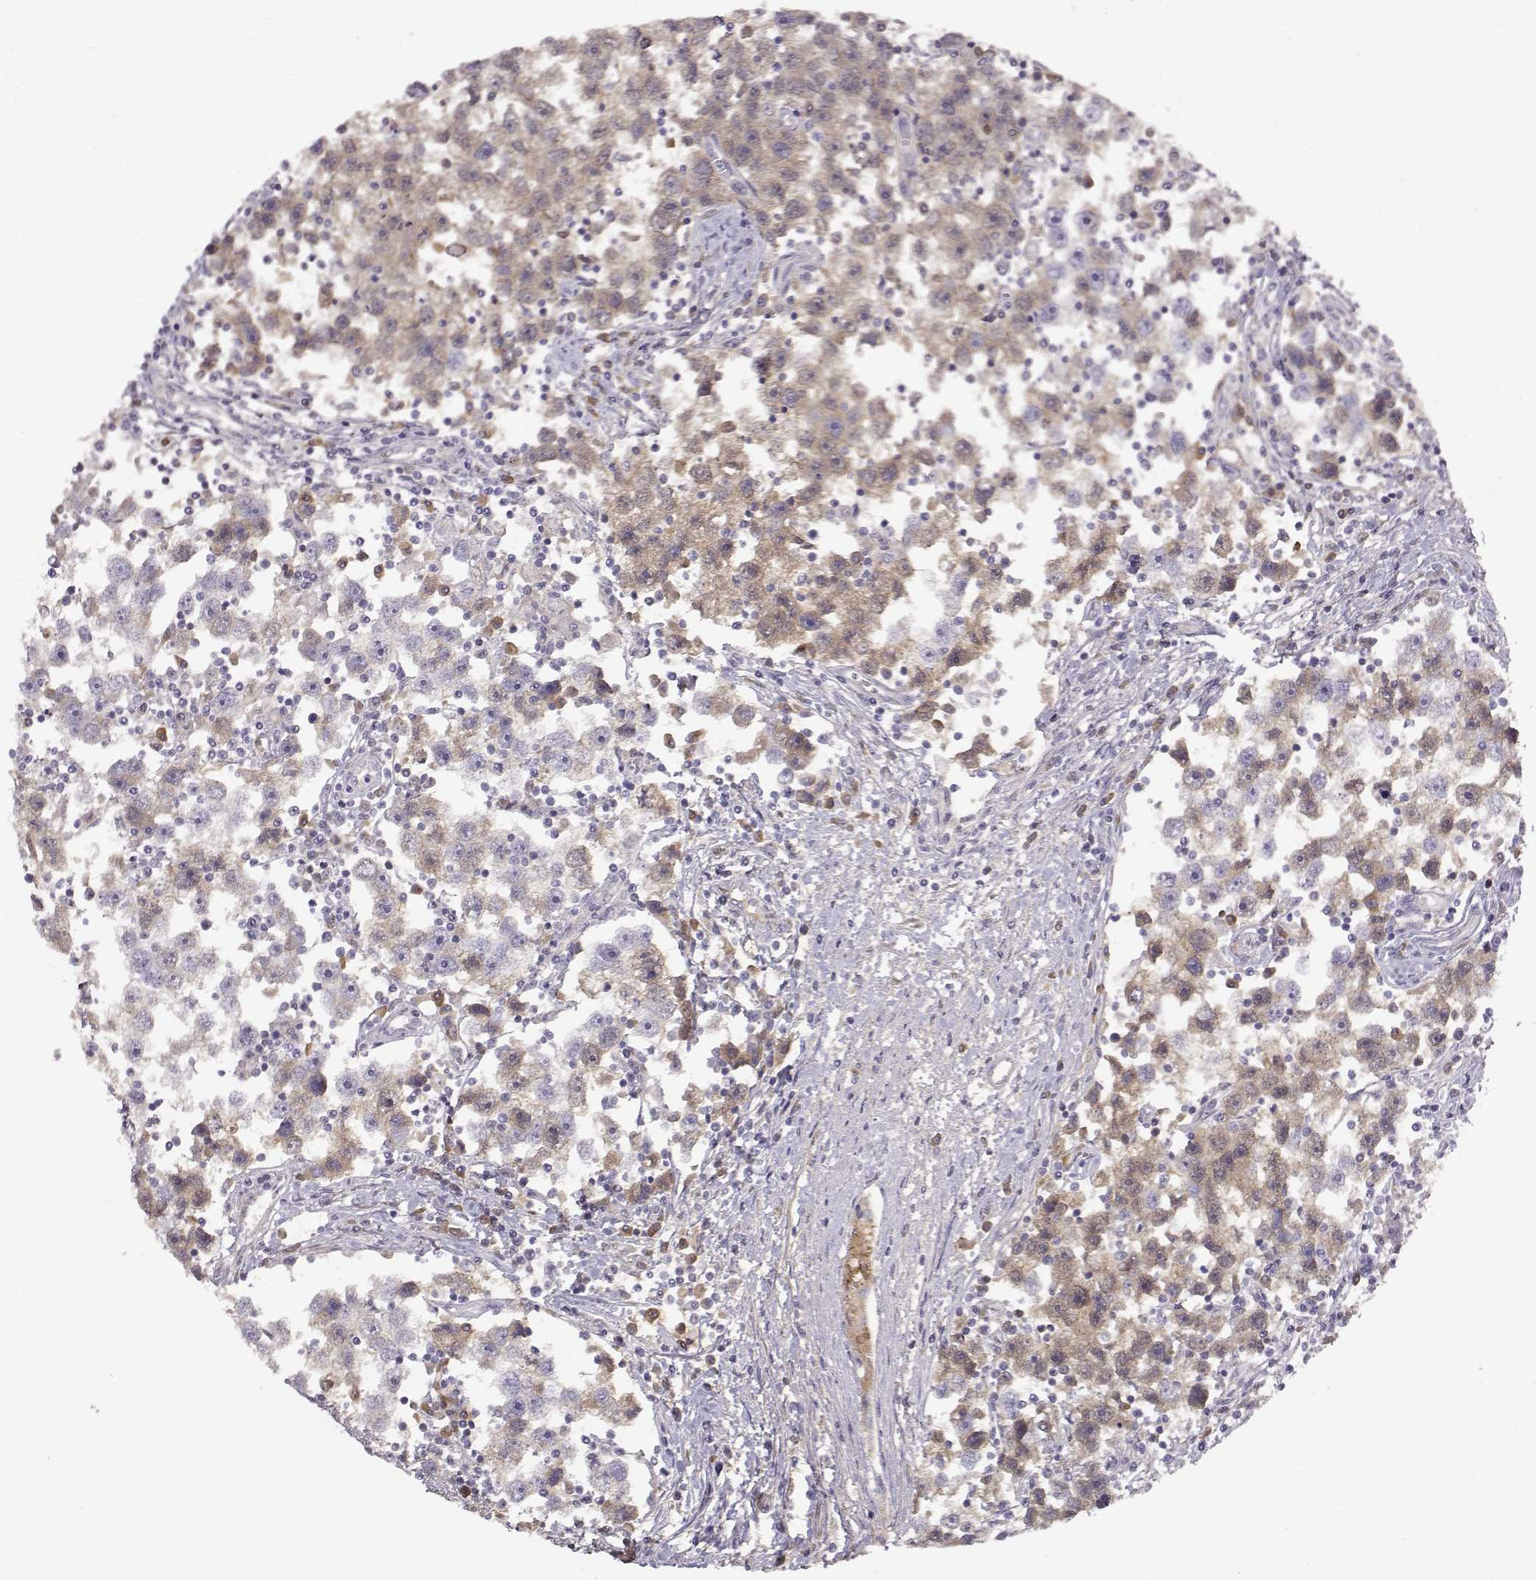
{"staining": {"intensity": "weak", "quantity": ">75%", "location": "cytoplasmic/membranous"}, "tissue": "testis cancer", "cell_type": "Tumor cells", "image_type": "cancer", "snomed": [{"axis": "morphology", "description": "Seminoma, NOS"}, {"axis": "topography", "description": "Testis"}], "caption": "The photomicrograph displays staining of seminoma (testis), revealing weak cytoplasmic/membranous protein expression (brown color) within tumor cells.", "gene": "TACR1", "patient": {"sex": "male", "age": 30}}